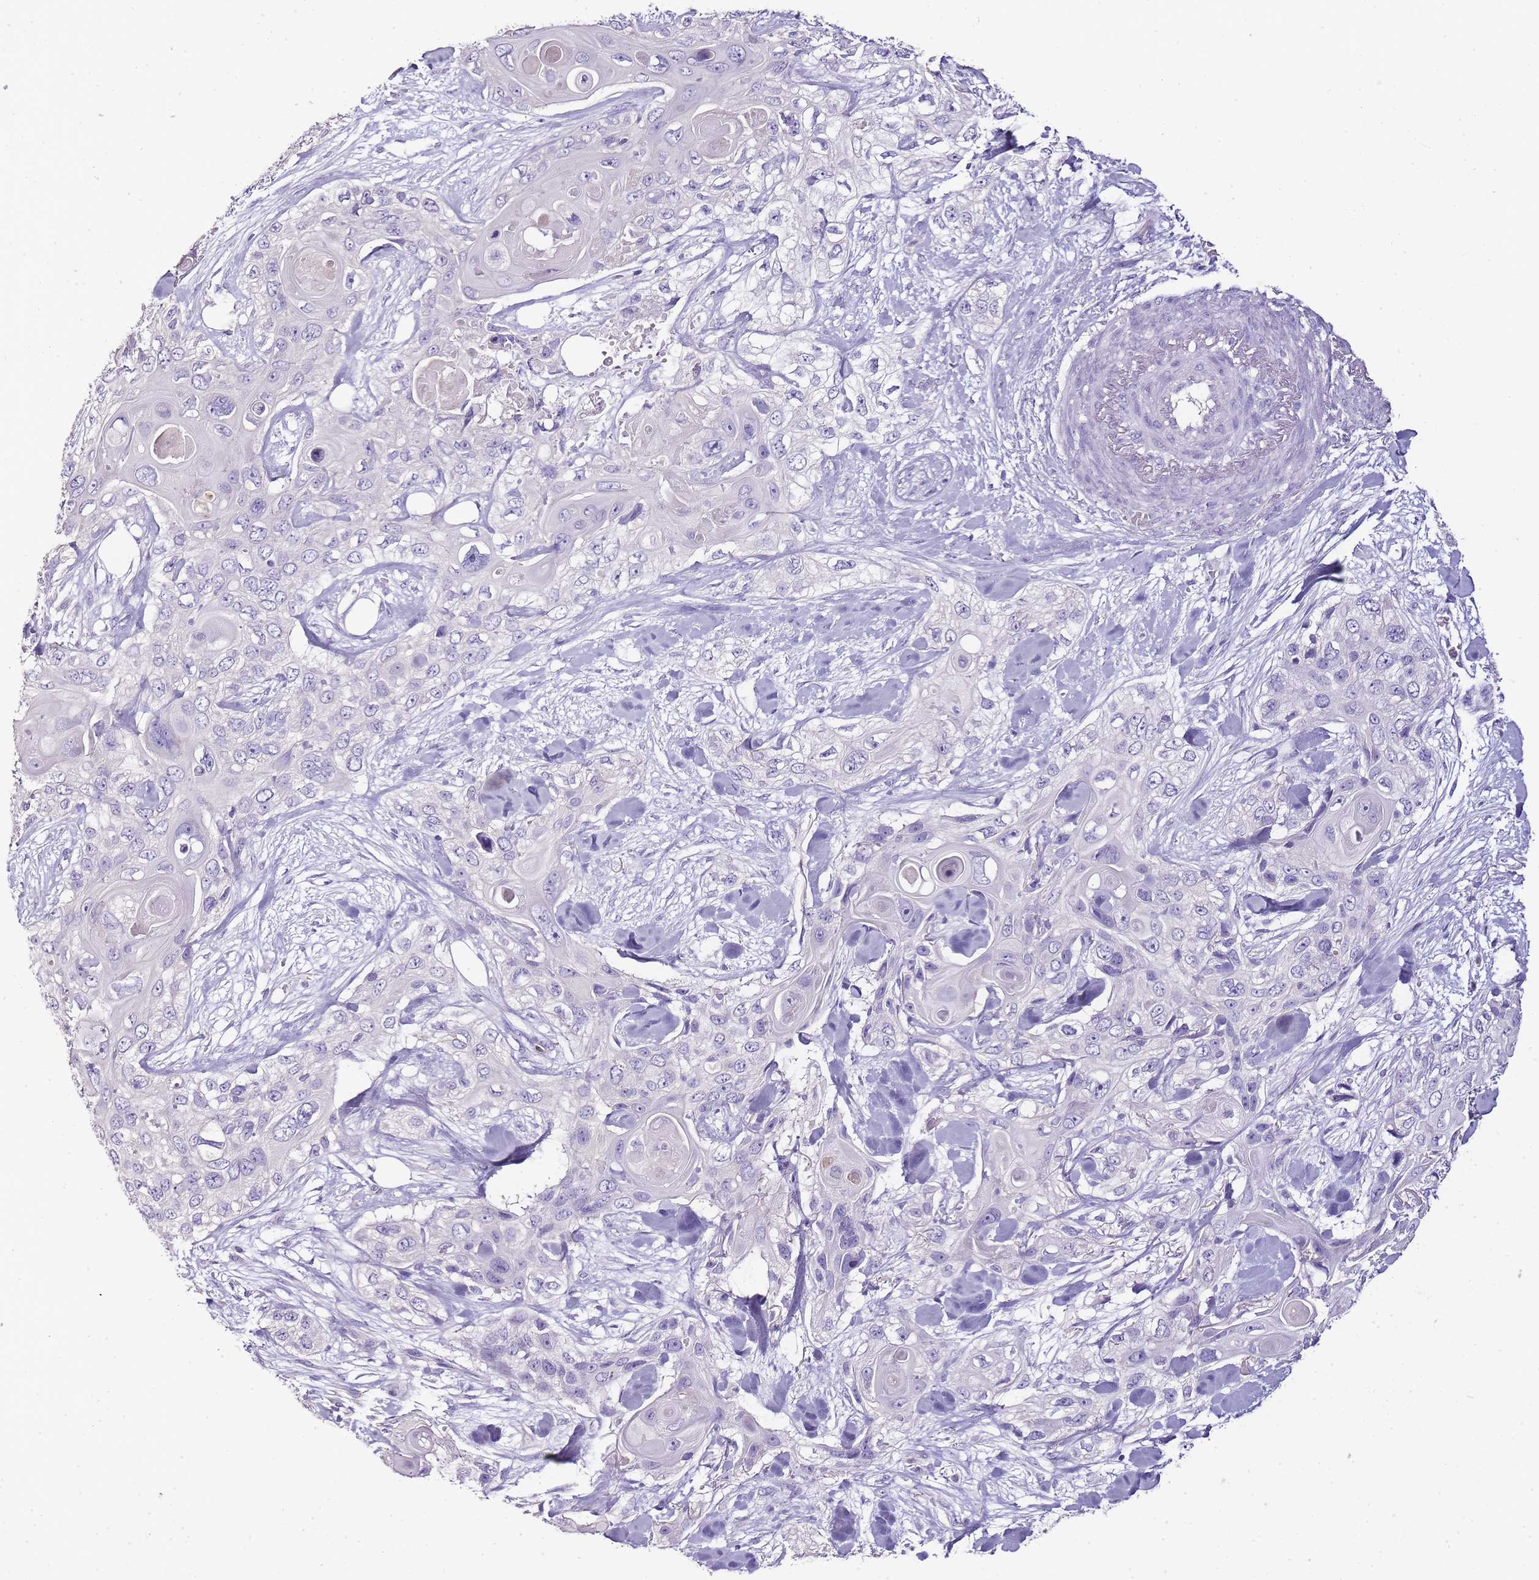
{"staining": {"intensity": "negative", "quantity": "none", "location": "none"}, "tissue": "skin cancer", "cell_type": "Tumor cells", "image_type": "cancer", "snomed": [{"axis": "morphology", "description": "Normal tissue, NOS"}, {"axis": "morphology", "description": "Squamous cell carcinoma, NOS"}, {"axis": "topography", "description": "Skin"}], "caption": "The photomicrograph shows no staining of tumor cells in skin squamous cell carcinoma.", "gene": "ZBP1", "patient": {"sex": "male", "age": 72}}